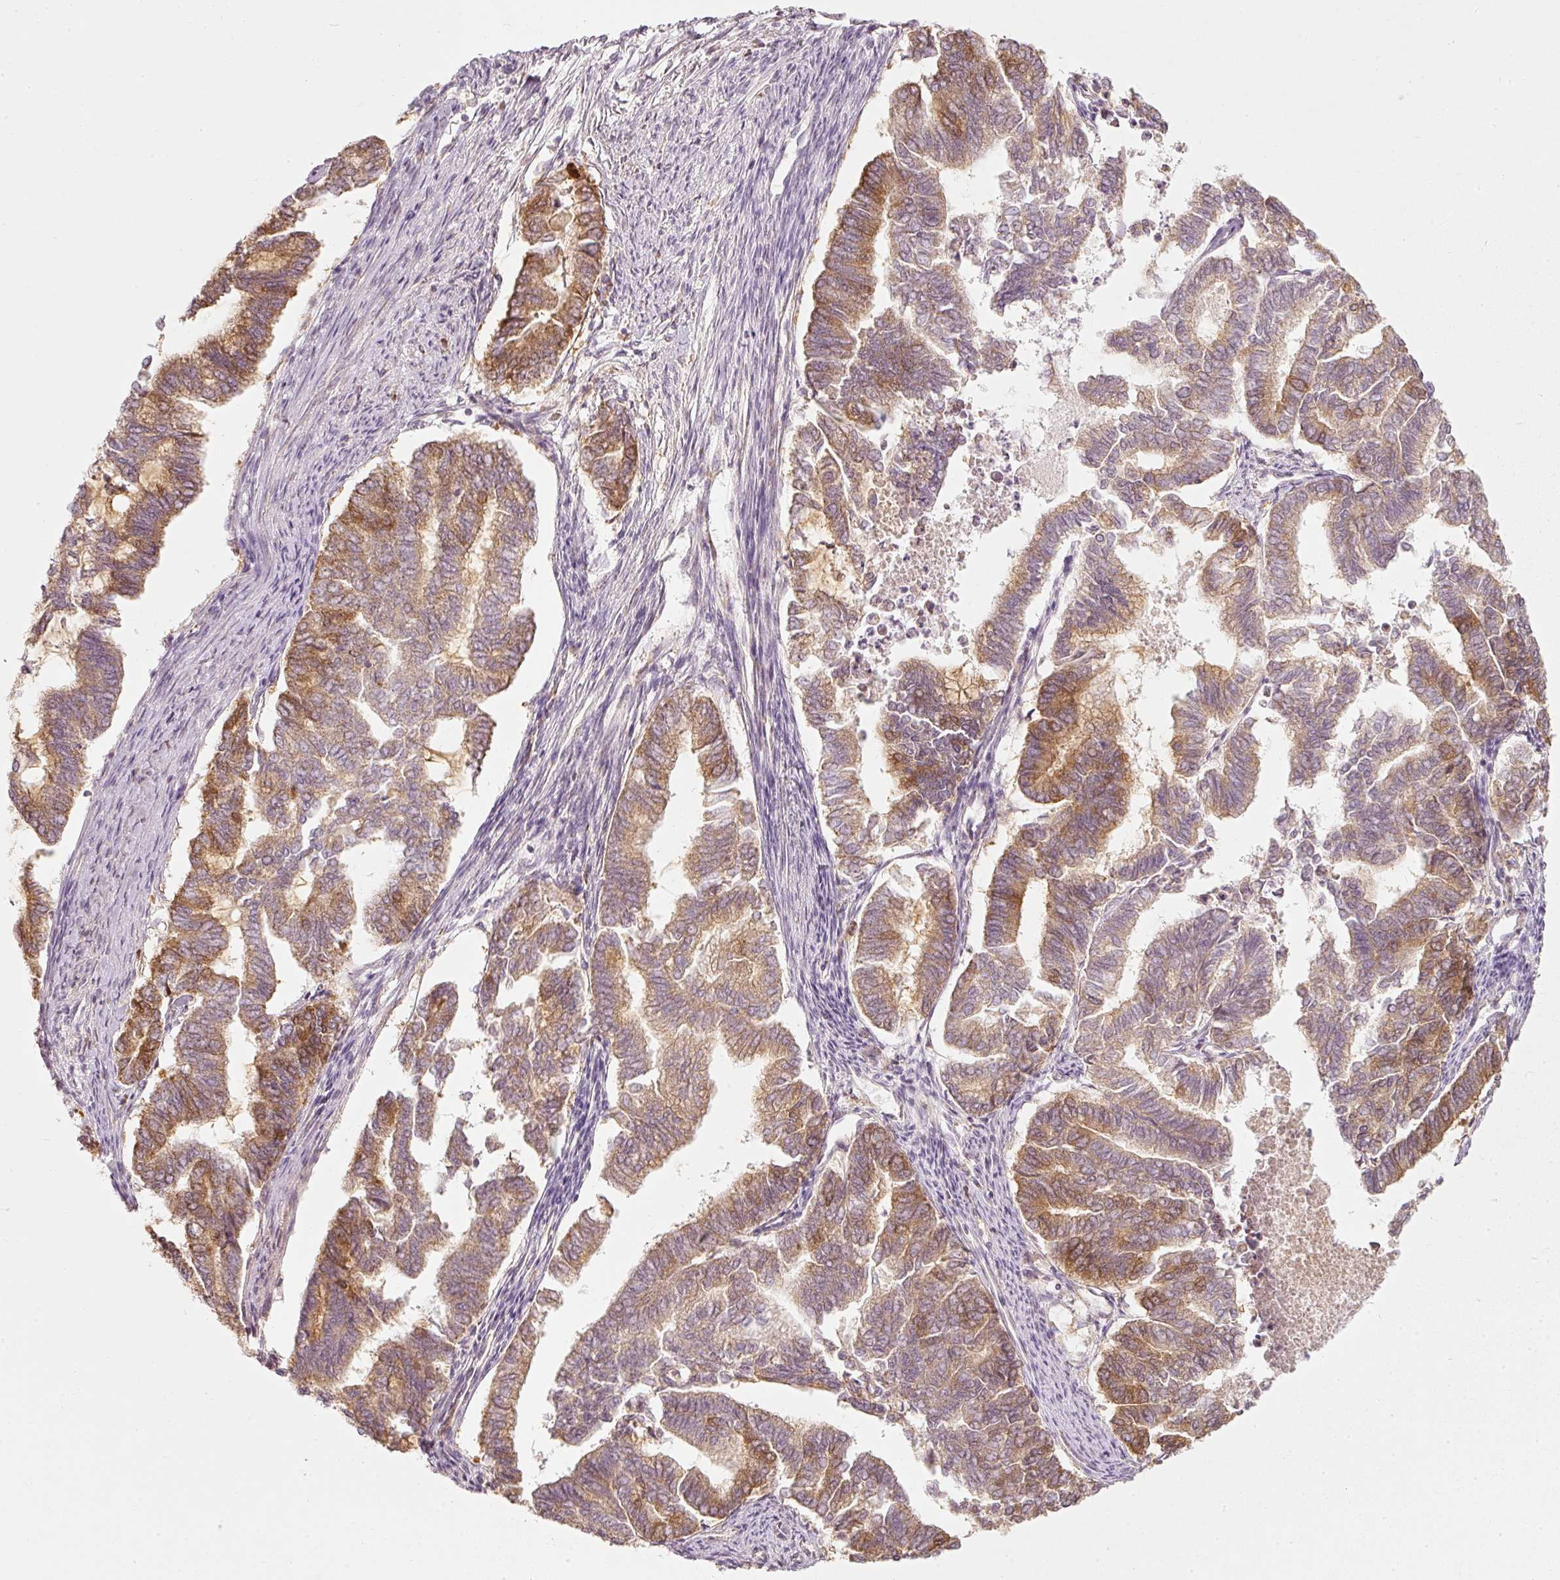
{"staining": {"intensity": "moderate", "quantity": ">75%", "location": "cytoplasmic/membranous,nuclear"}, "tissue": "endometrial cancer", "cell_type": "Tumor cells", "image_type": "cancer", "snomed": [{"axis": "morphology", "description": "Adenocarcinoma, NOS"}, {"axis": "topography", "description": "Endometrium"}], "caption": "Immunohistochemical staining of human adenocarcinoma (endometrial) exhibits medium levels of moderate cytoplasmic/membranous and nuclear protein staining in approximately >75% of tumor cells. (brown staining indicates protein expression, while blue staining denotes nuclei).", "gene": "DUT", "patient": {"sex": "female", "age": 79}}